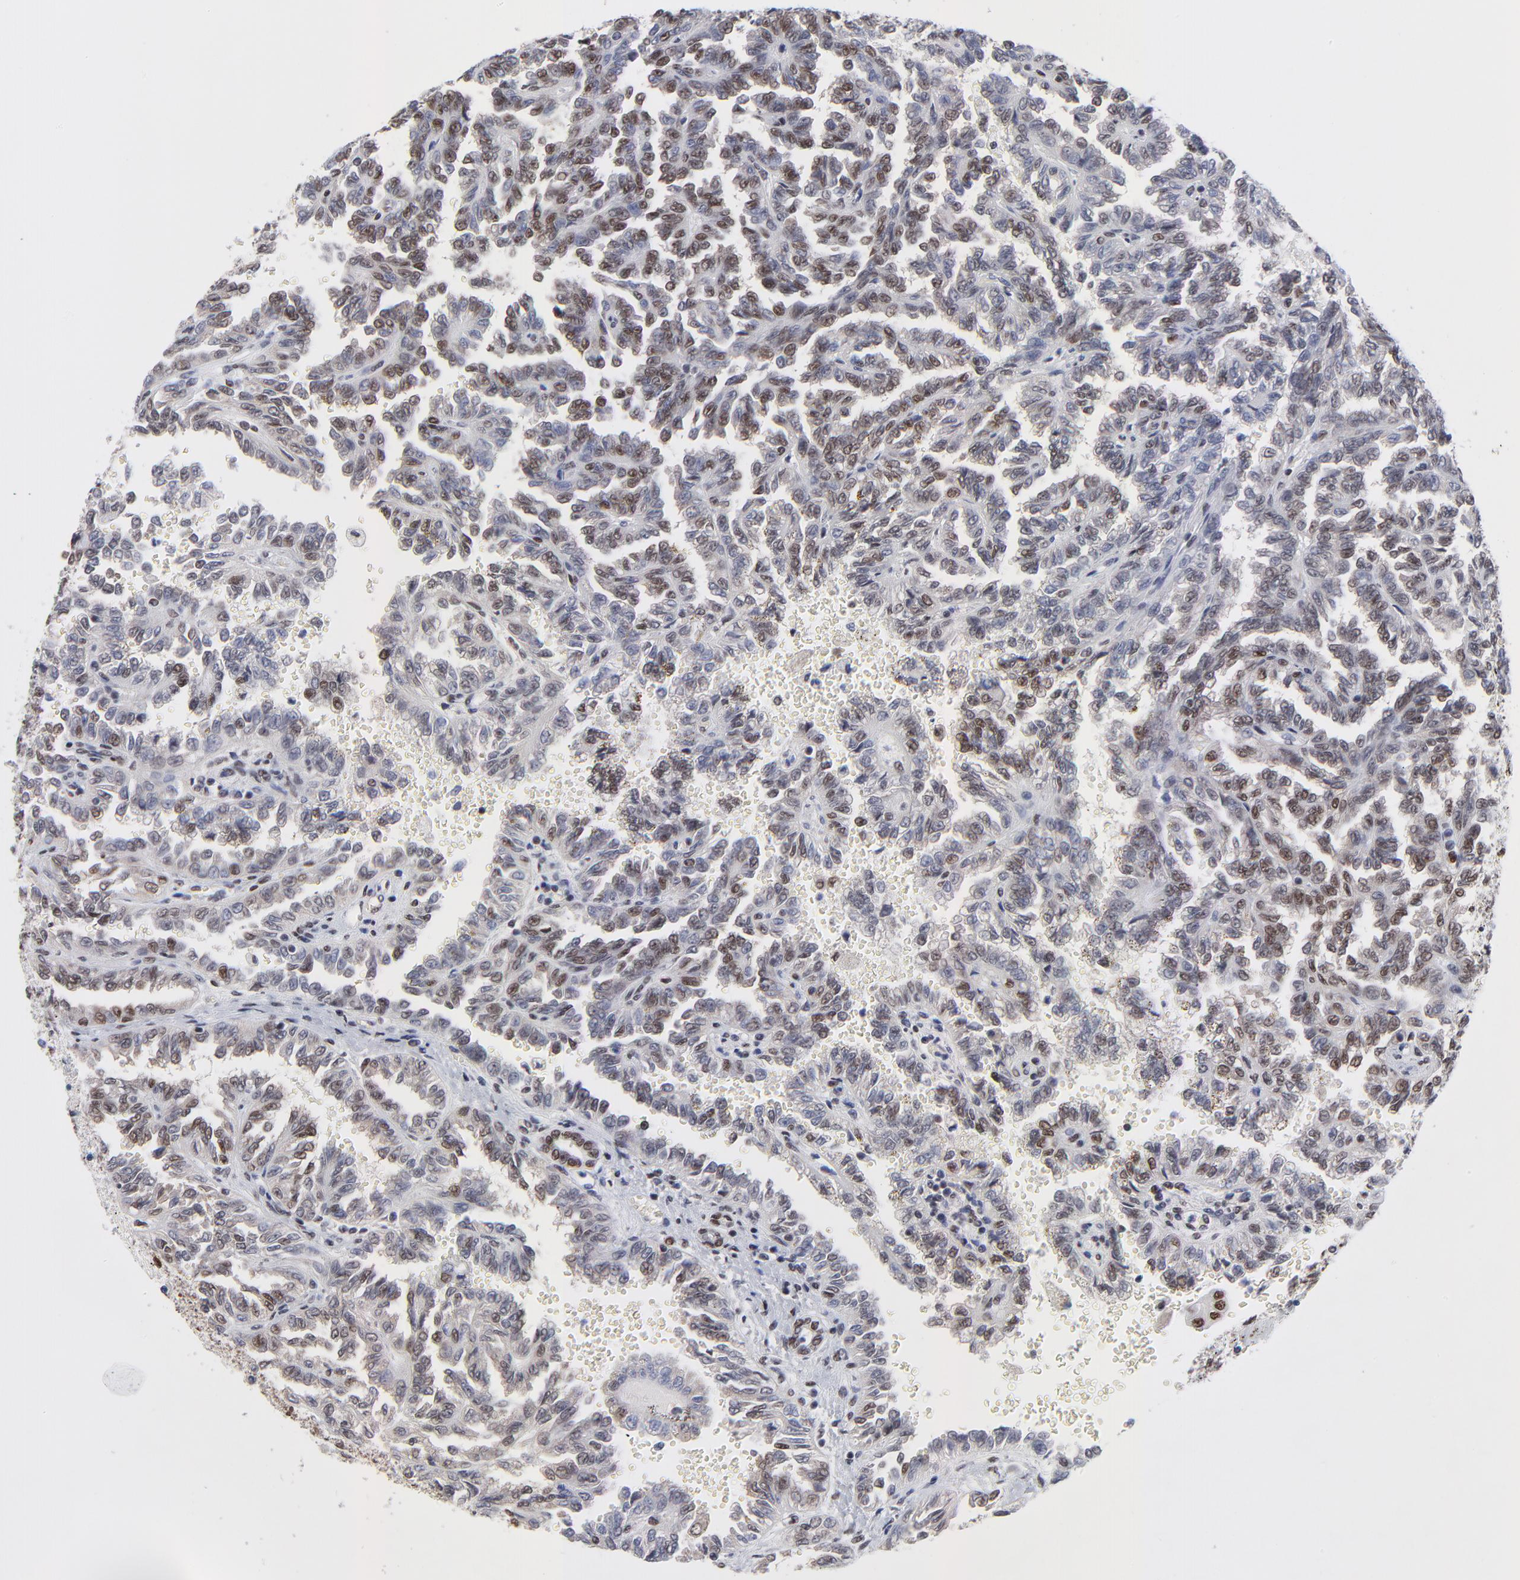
{"staining": {"intensity": "strong", "quantity": ">75%", "location": "nuclear"}, "tissue": "renal cancer", "cell_type": "Tumor cells", "image_type": "cancer", "snomed": [{"axis": "morphology", "description": "Inflammation, NOS"}, {"axis": "morphology", "description": "Adenocarcinoma, NOS"}, {"axis": "topography", "description": "Kidney"}], "caption": "Tumor cells exhibit high levels of strong nuclear expression in approximately >75% of cells in human renal adenocarcinoma.", "gene": "ZMYM3", "patient": {"sex": "male", "age": 68}}